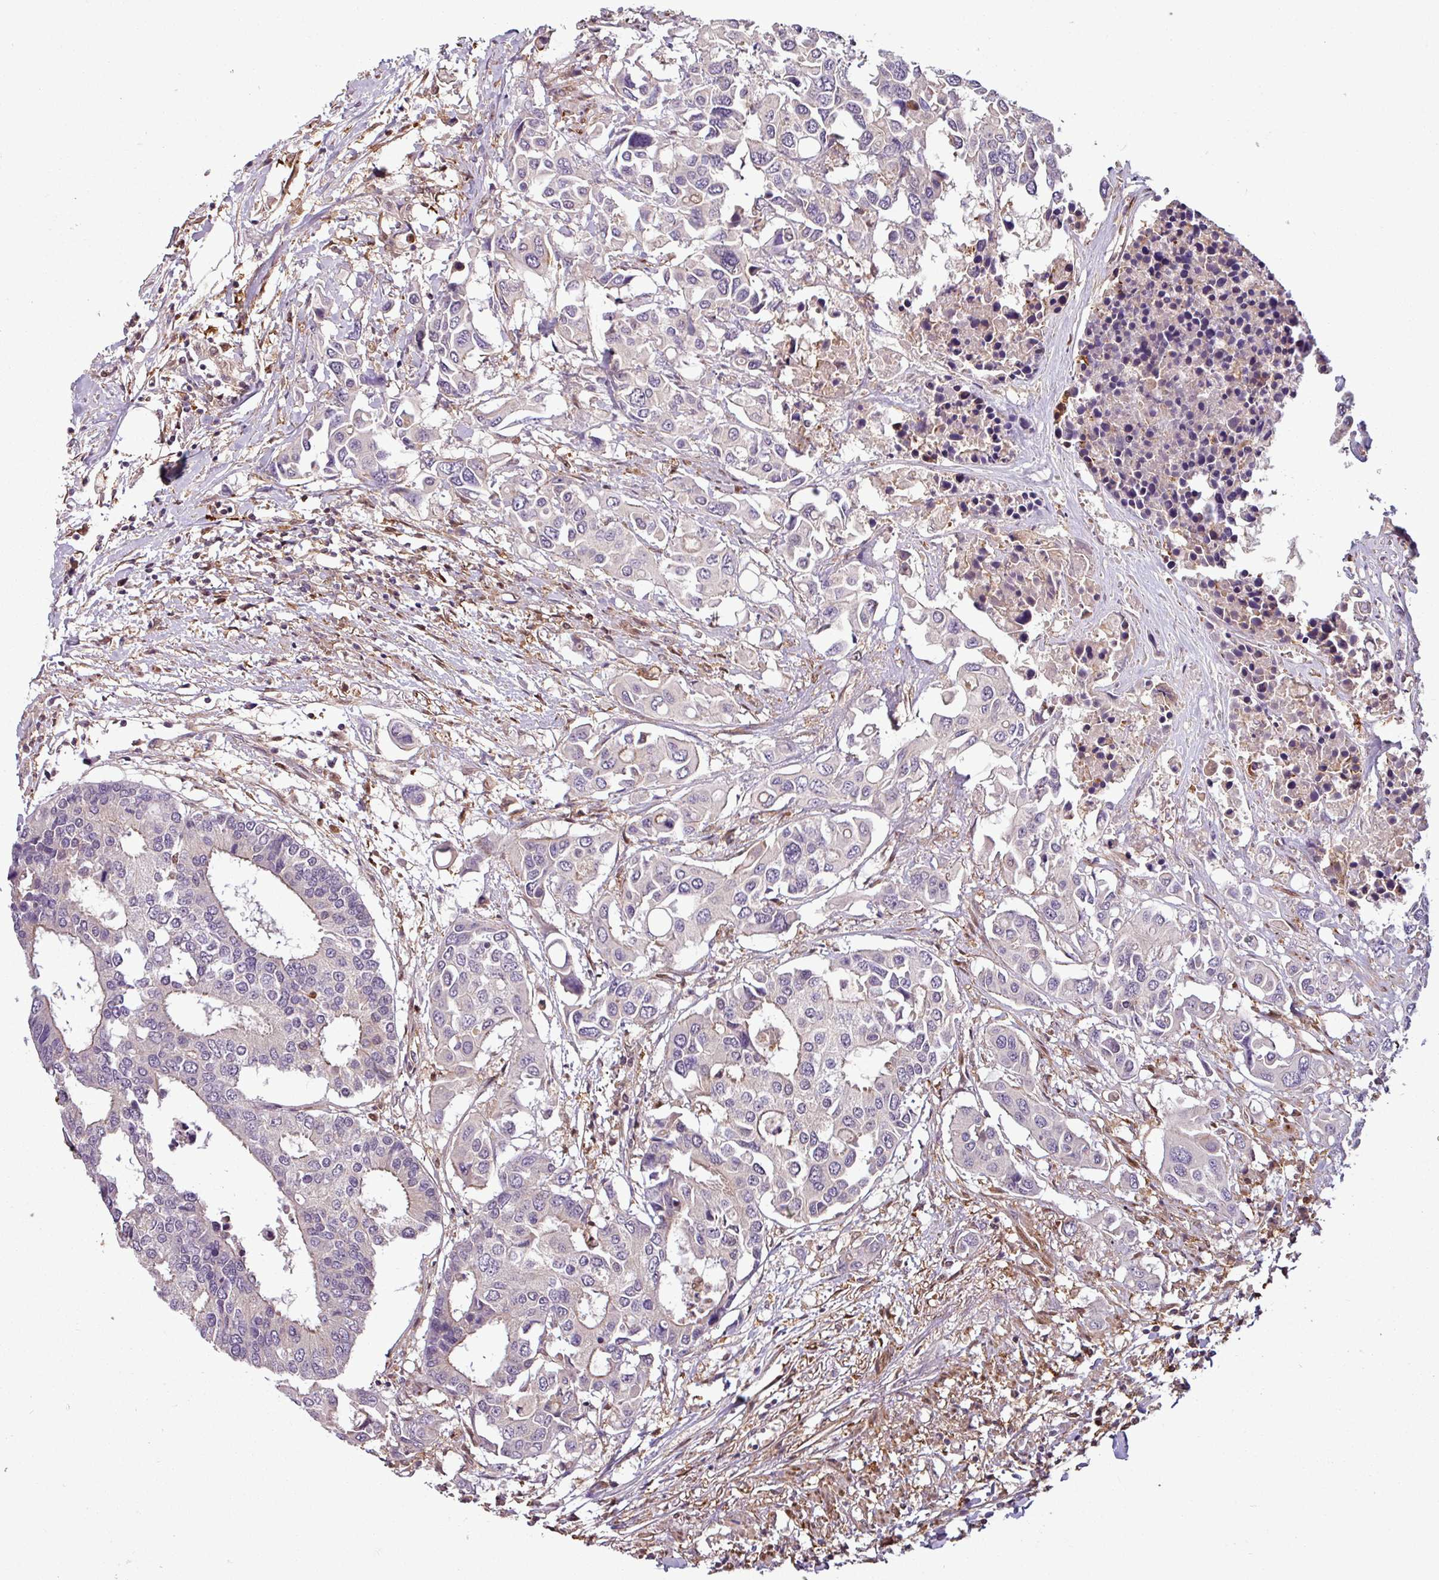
{"staining": {"intensity": "negative", "quantity": "none", "location": "none"}, "tissue": "colorectal cancer", "cell_type": "Tumor cells", "image_type": "cancer", "snomed": [{"axis": "morphology", "description": "Adenocarcinoma, NOS"}, {"axis": "topography", "description": "Colon"}], "caption": "The IHC image has no significant expression in tumor cells of colorectal cancer (adenocarcinoma) tissue. (Brightfield microscopy of DAB (3,3'-diaminobenzidine) immunohistochemistry at high magnification).", "gene": "SH3BGRL", "patient": {"sex": "male", "age": 77}}